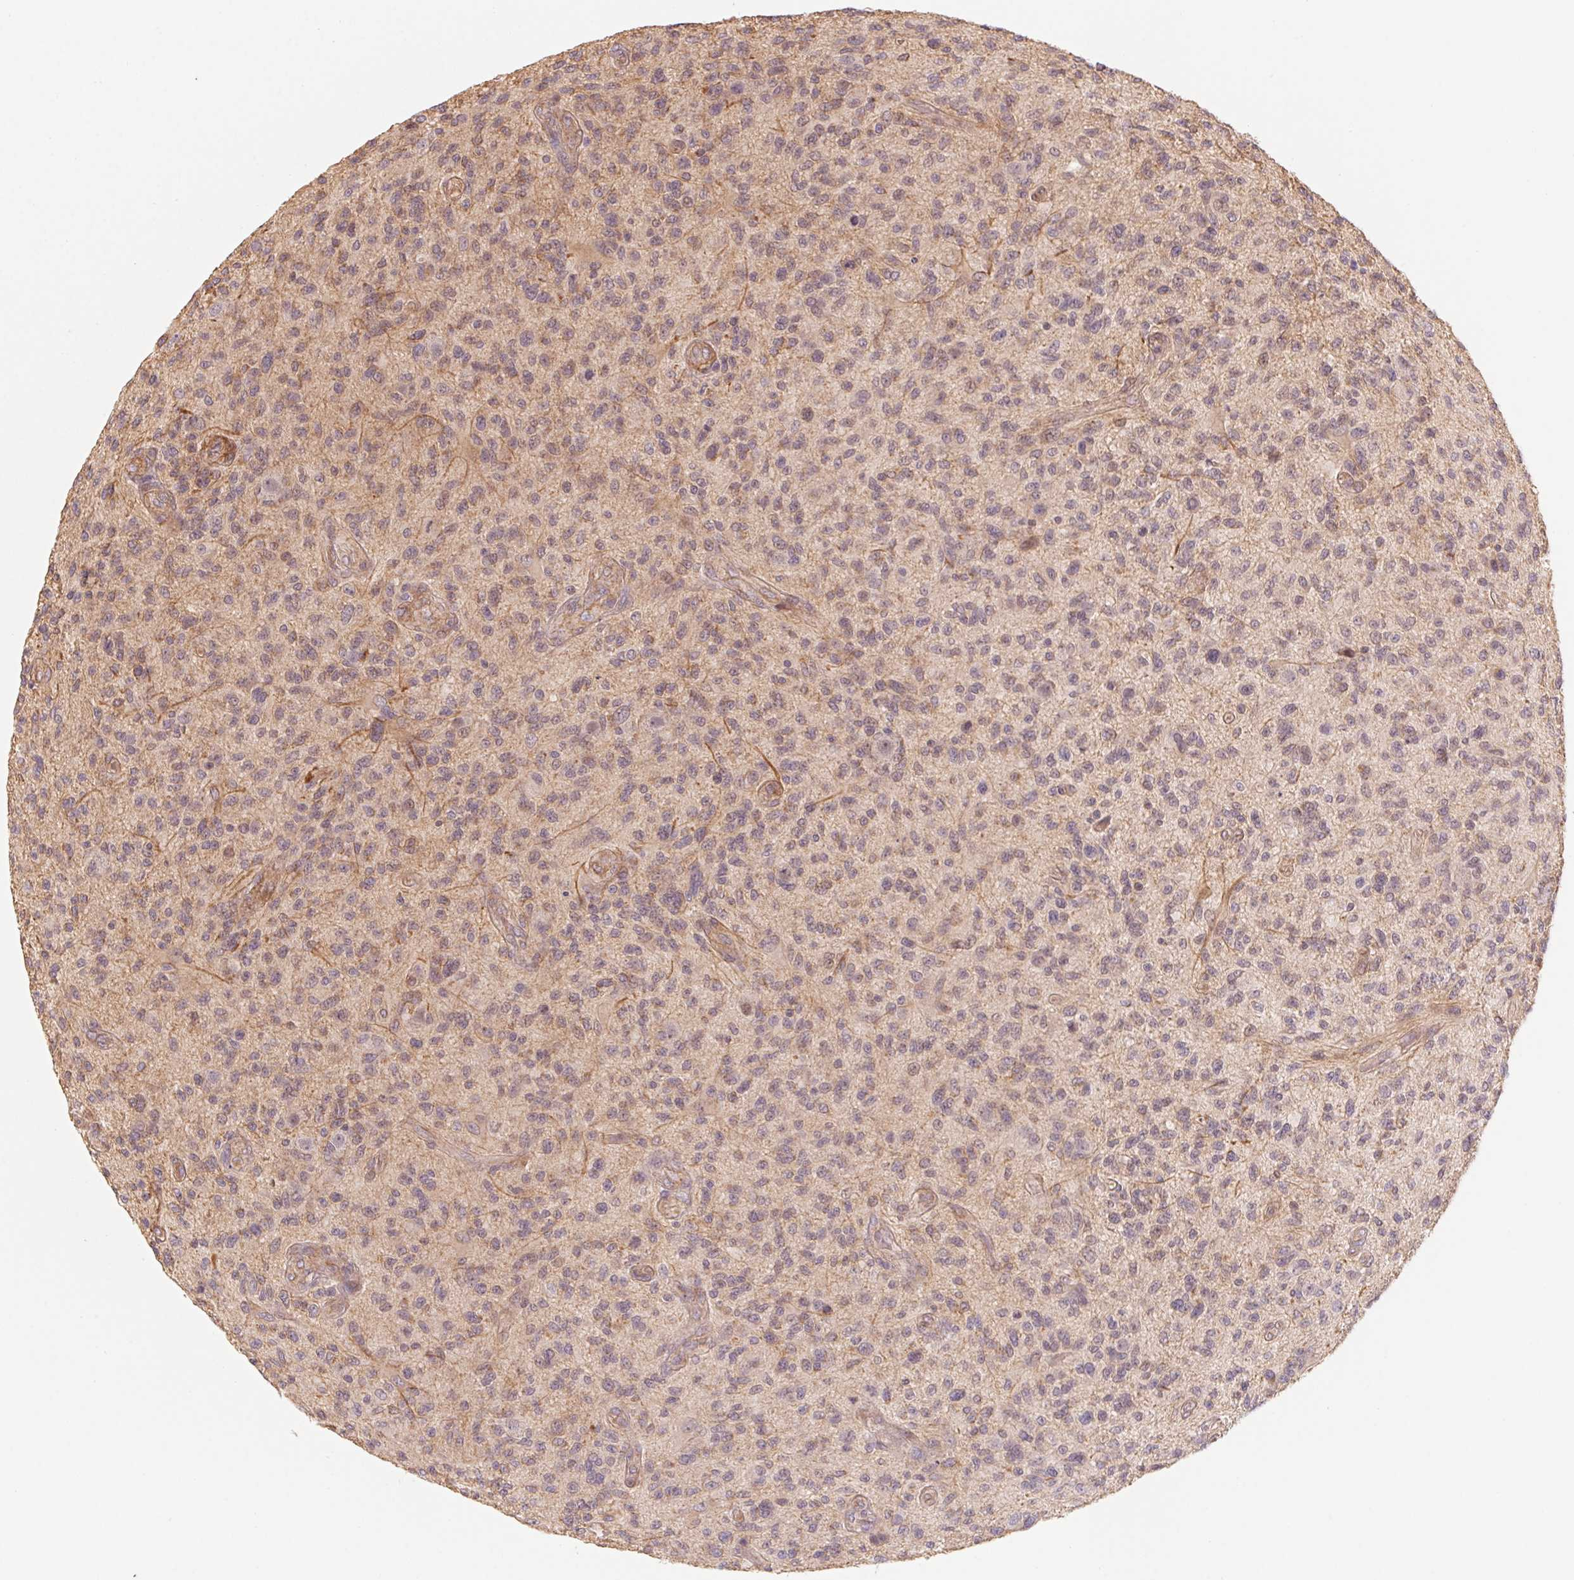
{"staining": {"intensity": "weak", "quantity": "<25%", "location": "cytoplasmic/membranous"}, "tissue": "glioma", "cell_type": "Tumor cells", "image_type": "cancer", "snomed": [{"axis": "morphology", "description": "Glioma, malignant, High grade"}, {"axis": "topography", "description": "Brain"}], "caption": "The photomicrograph demonstrates no significant staining in tumor cells of malignant glioma (high-grade).", "gene": "CCDC112", "patient": {"sex": "male", "age": 47}}